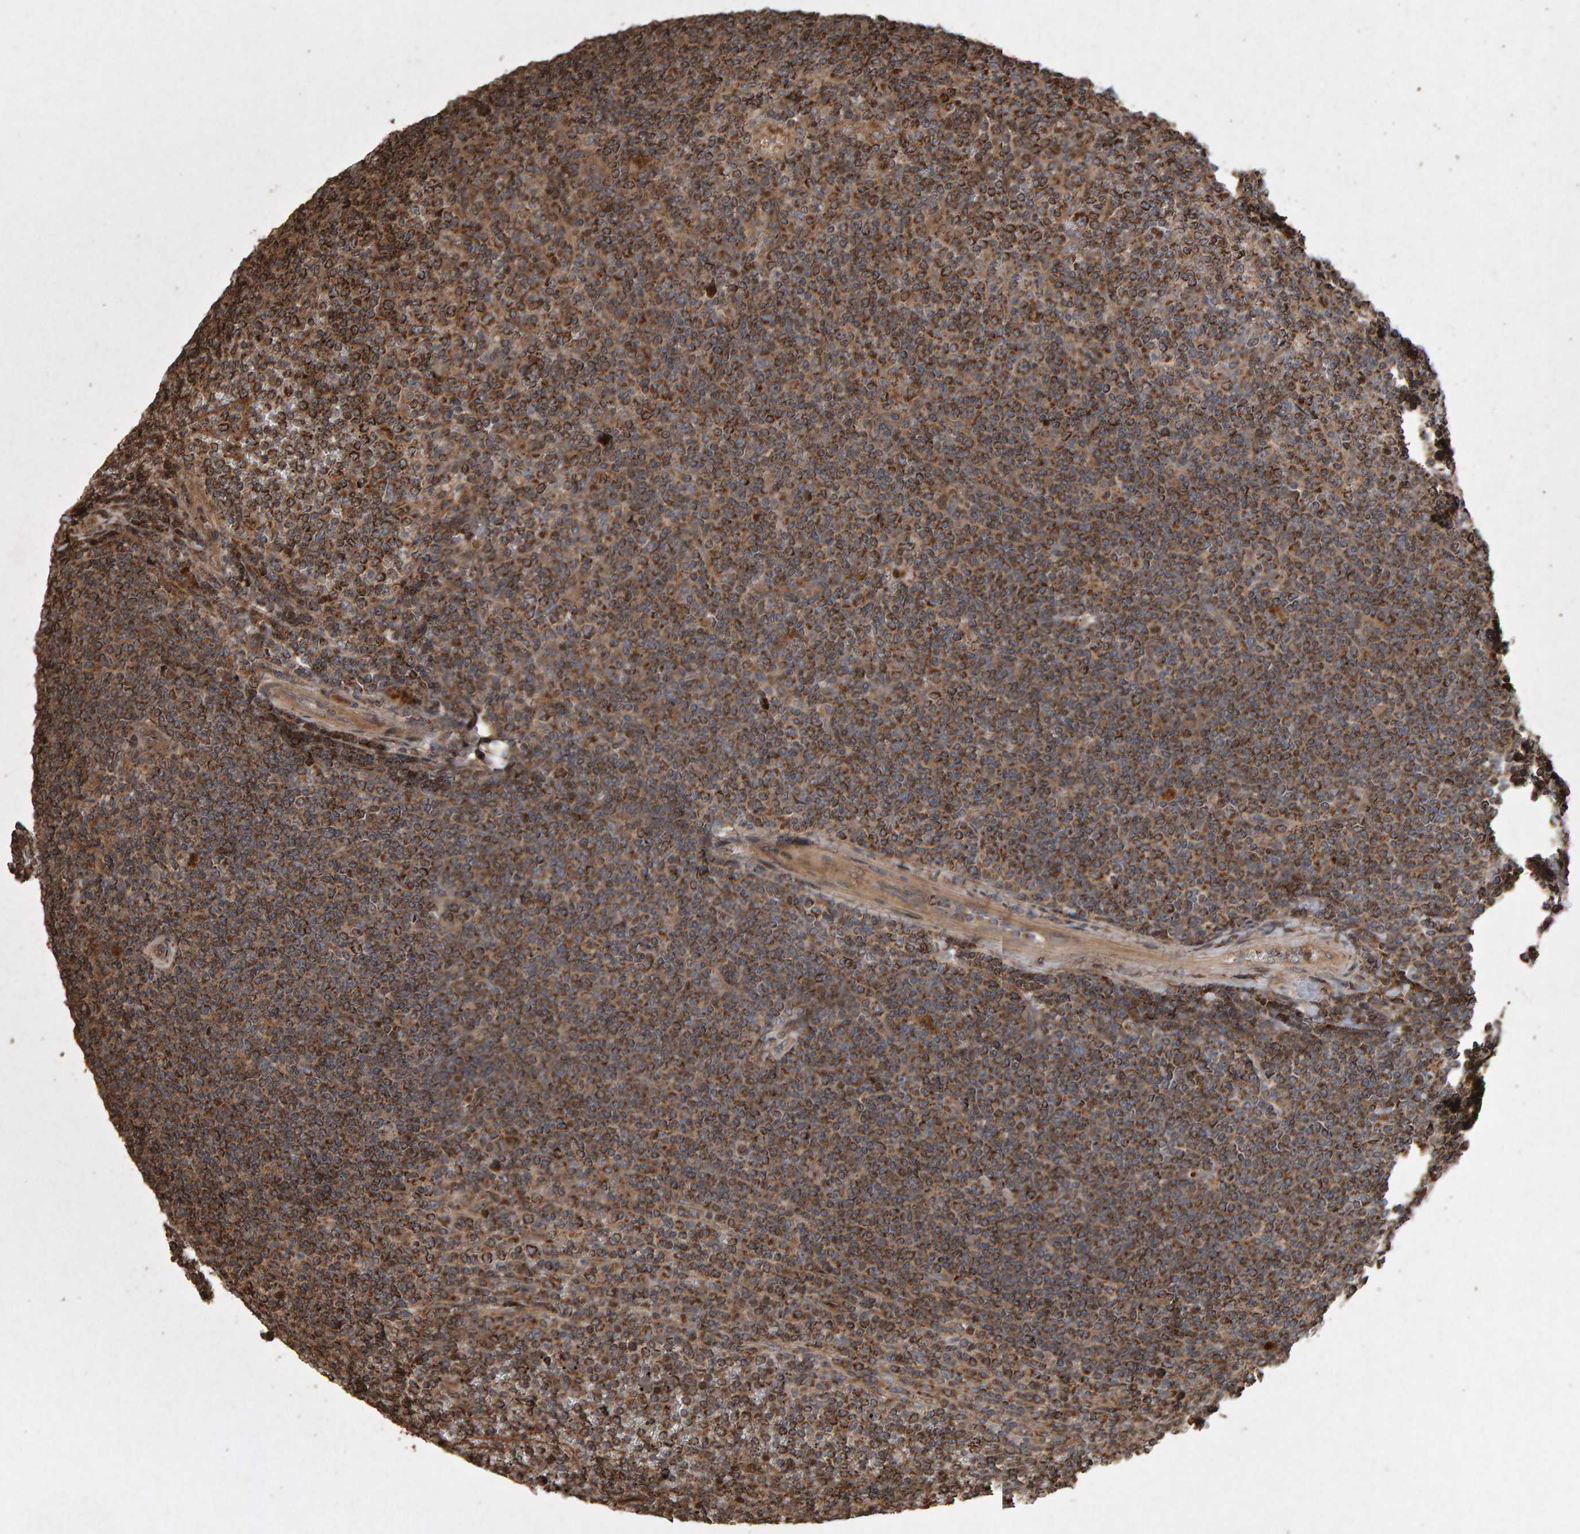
{"staining": {"intensity": "moderate", "quantity": ">75%", "location": "cytoplasmic/membranous"}, "tissue": "lymphoma", "cell_type": "Tumor cells", "image_type": "cancer", "snomed": [{"axis": "morphology", "description": "Malignant lymphoma, non-Hodgkin's type, Low grade"}, {"axis": "topography", "description": "Spleen"}], "caption": "IHC (DAB) staining of malignant lymphoma, non-Hodgkin's type (low-grade) reveals moderate cytoplasmic/membranous protein positivity in approximately >75% of tumor cells.", "gene": "OSBP2", "patient": {"sex": "female", "age": 19}}